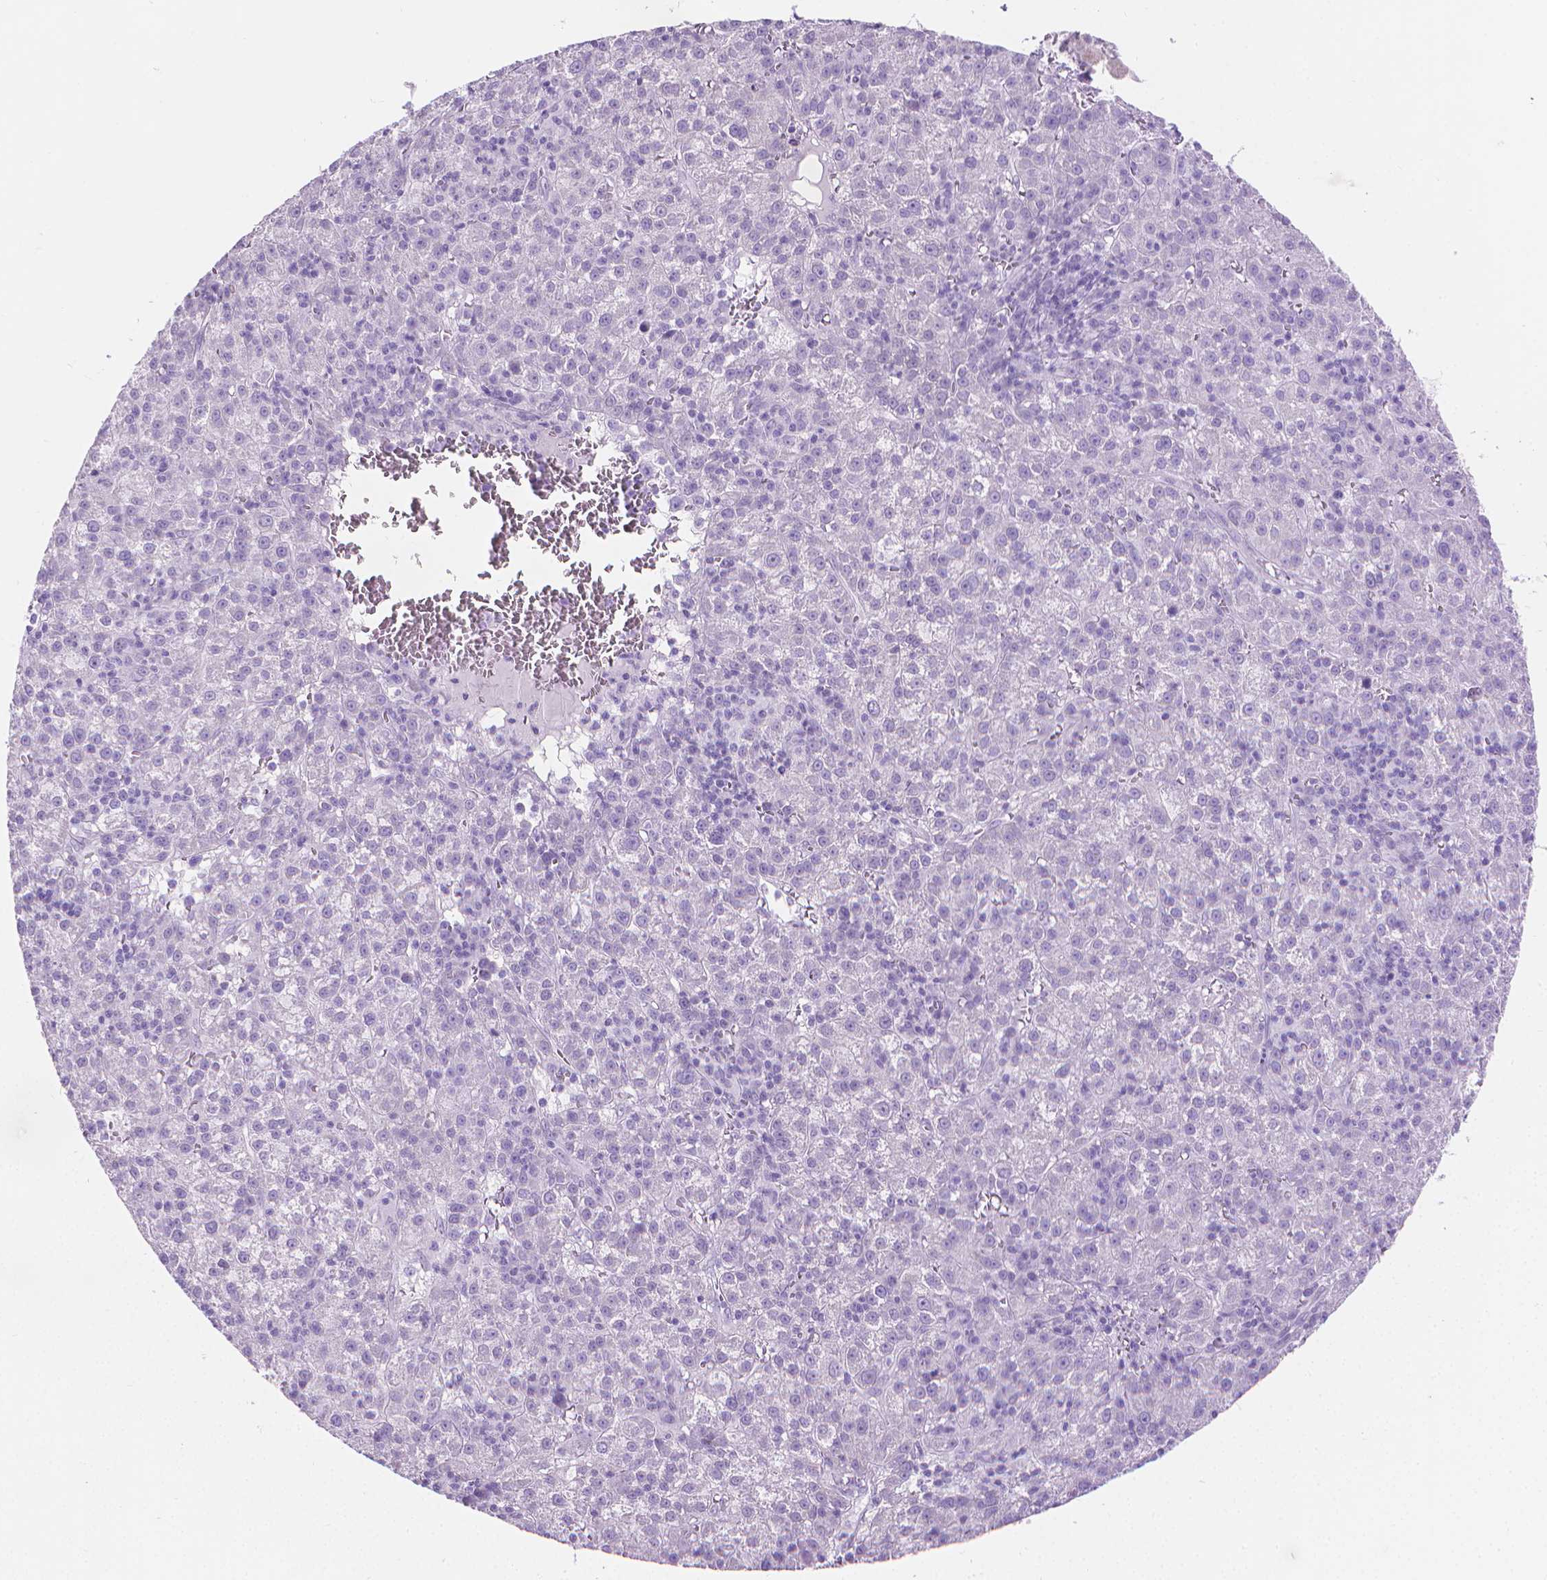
{"staining": {"intensity": "negative", "quantity": "none", "location": "none"}, "tissue": "liver cancer", "cell_type": "Tumor cells", "image_type": "cancer", "snomed": [{"axis": "morphology", "description": "Carcinoma, Hepatocellular, NOS"}, {"axis": "topography", "description": "Liver"}], "caption": "Immunohistochemistry (IHC) histopathology image of neoplastic tissue: hepatocellular carcinoma (liver) stained with DAB (3,3'-diaminobenzidine) shows no significant protein positivity in tumor cells. (DAB (3,3'-diaminobenzidine) immunohistochemistry, high magnification).", "gene": "CFAP52", "patient": {"sex": "female", "age": 60}}